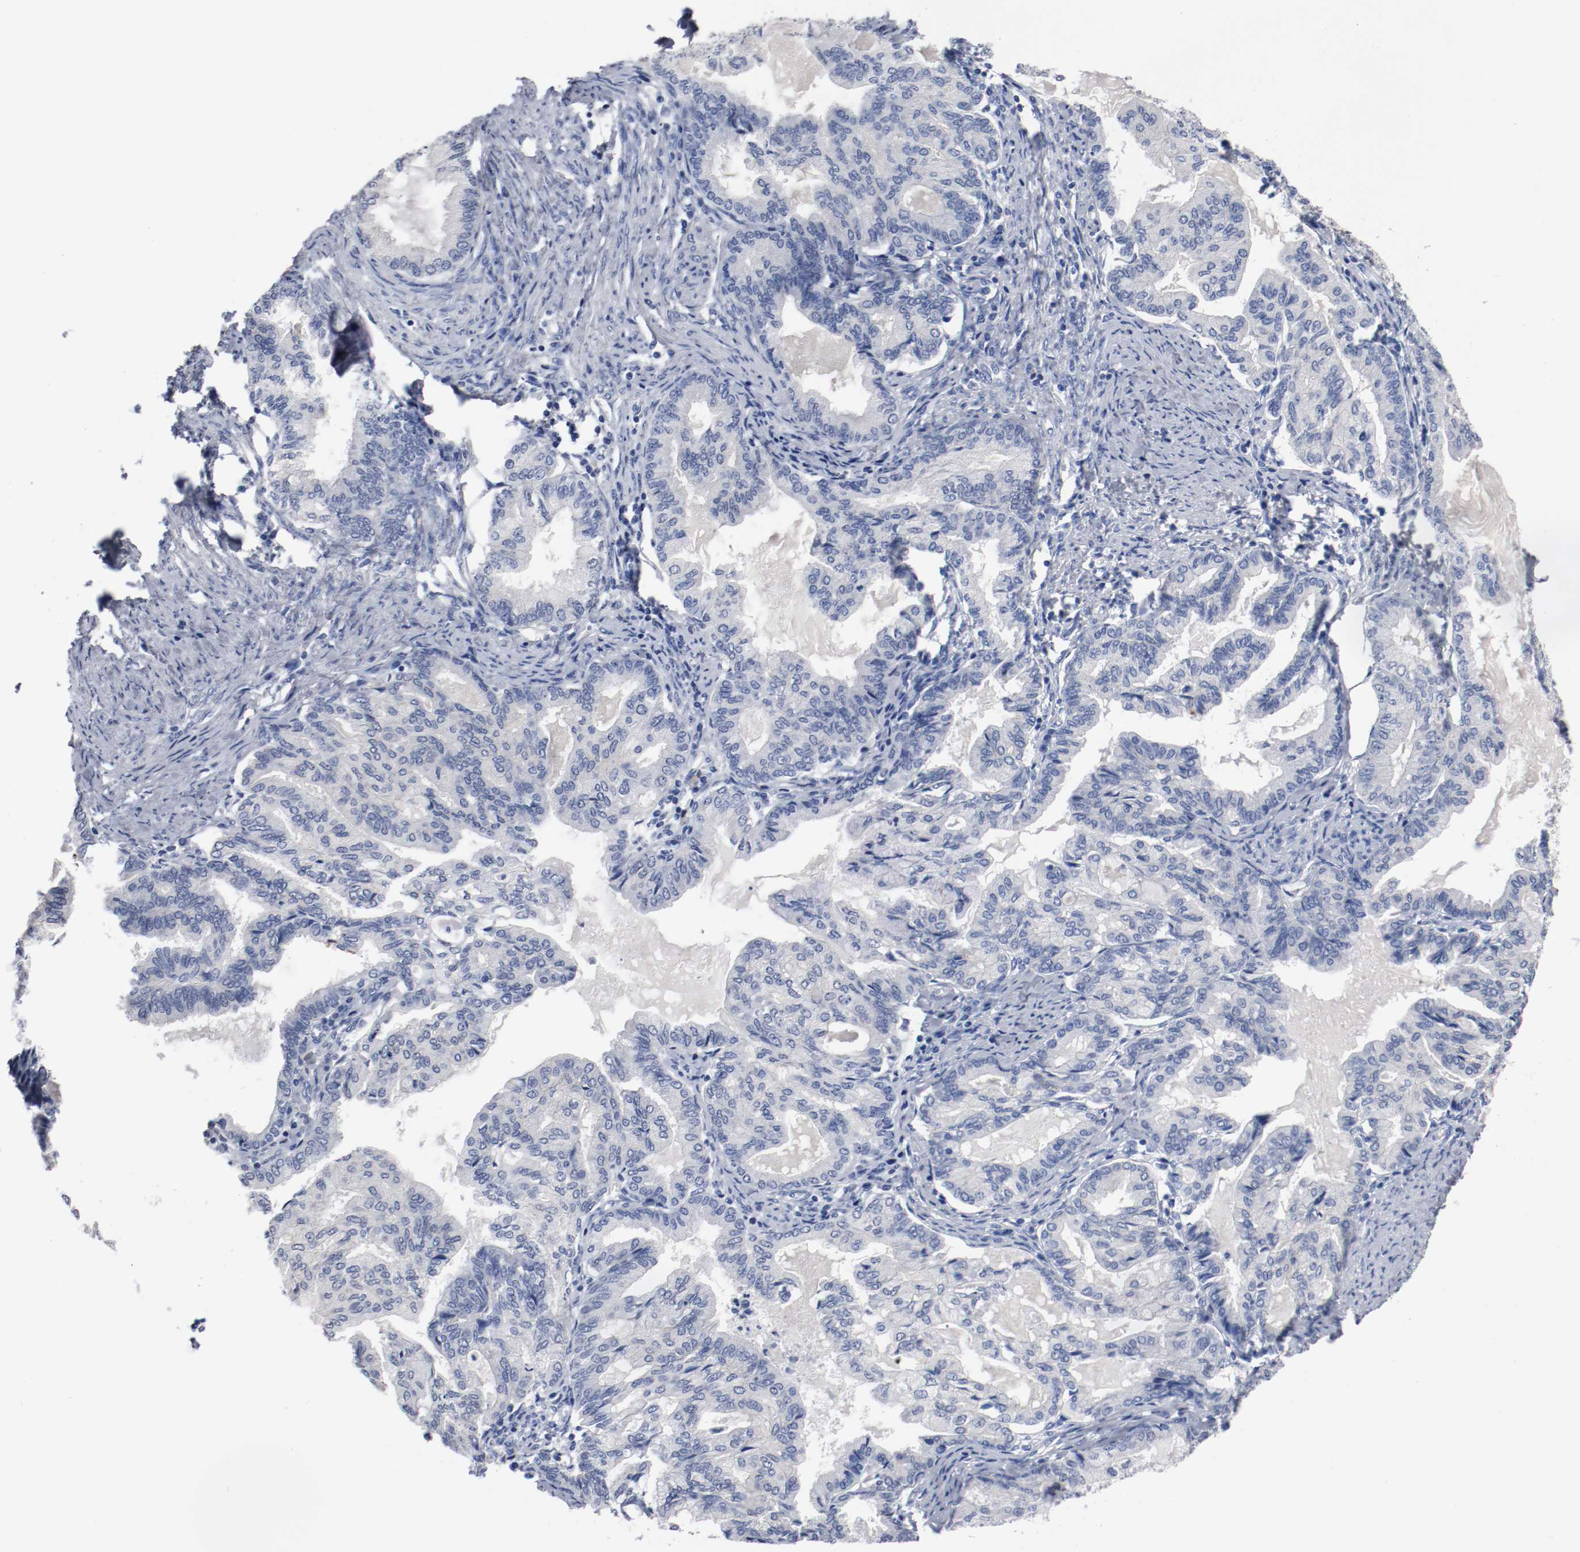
{"staining": {"intensity": "weak", "quantity": "<25%", "location": "cytoplasmic/membranous"}, "tissue": "endometrial cancer", "cell_type": "Tumor cells", "image_type": "cancer", "snomed": [{"axis": "morphology", "description": "Adenocarcinoma, NOS"}, {"axis": "topography", "description": "Endometrium"}], "caption": "There is no significant positivity in tumor cells of endometrial adenocarcinoma. (DAB immunohistochemistry (IHC) with hematoxylin counter stain).", "gene": "TNC", "patient": {"sex": "female", "age": 86}}